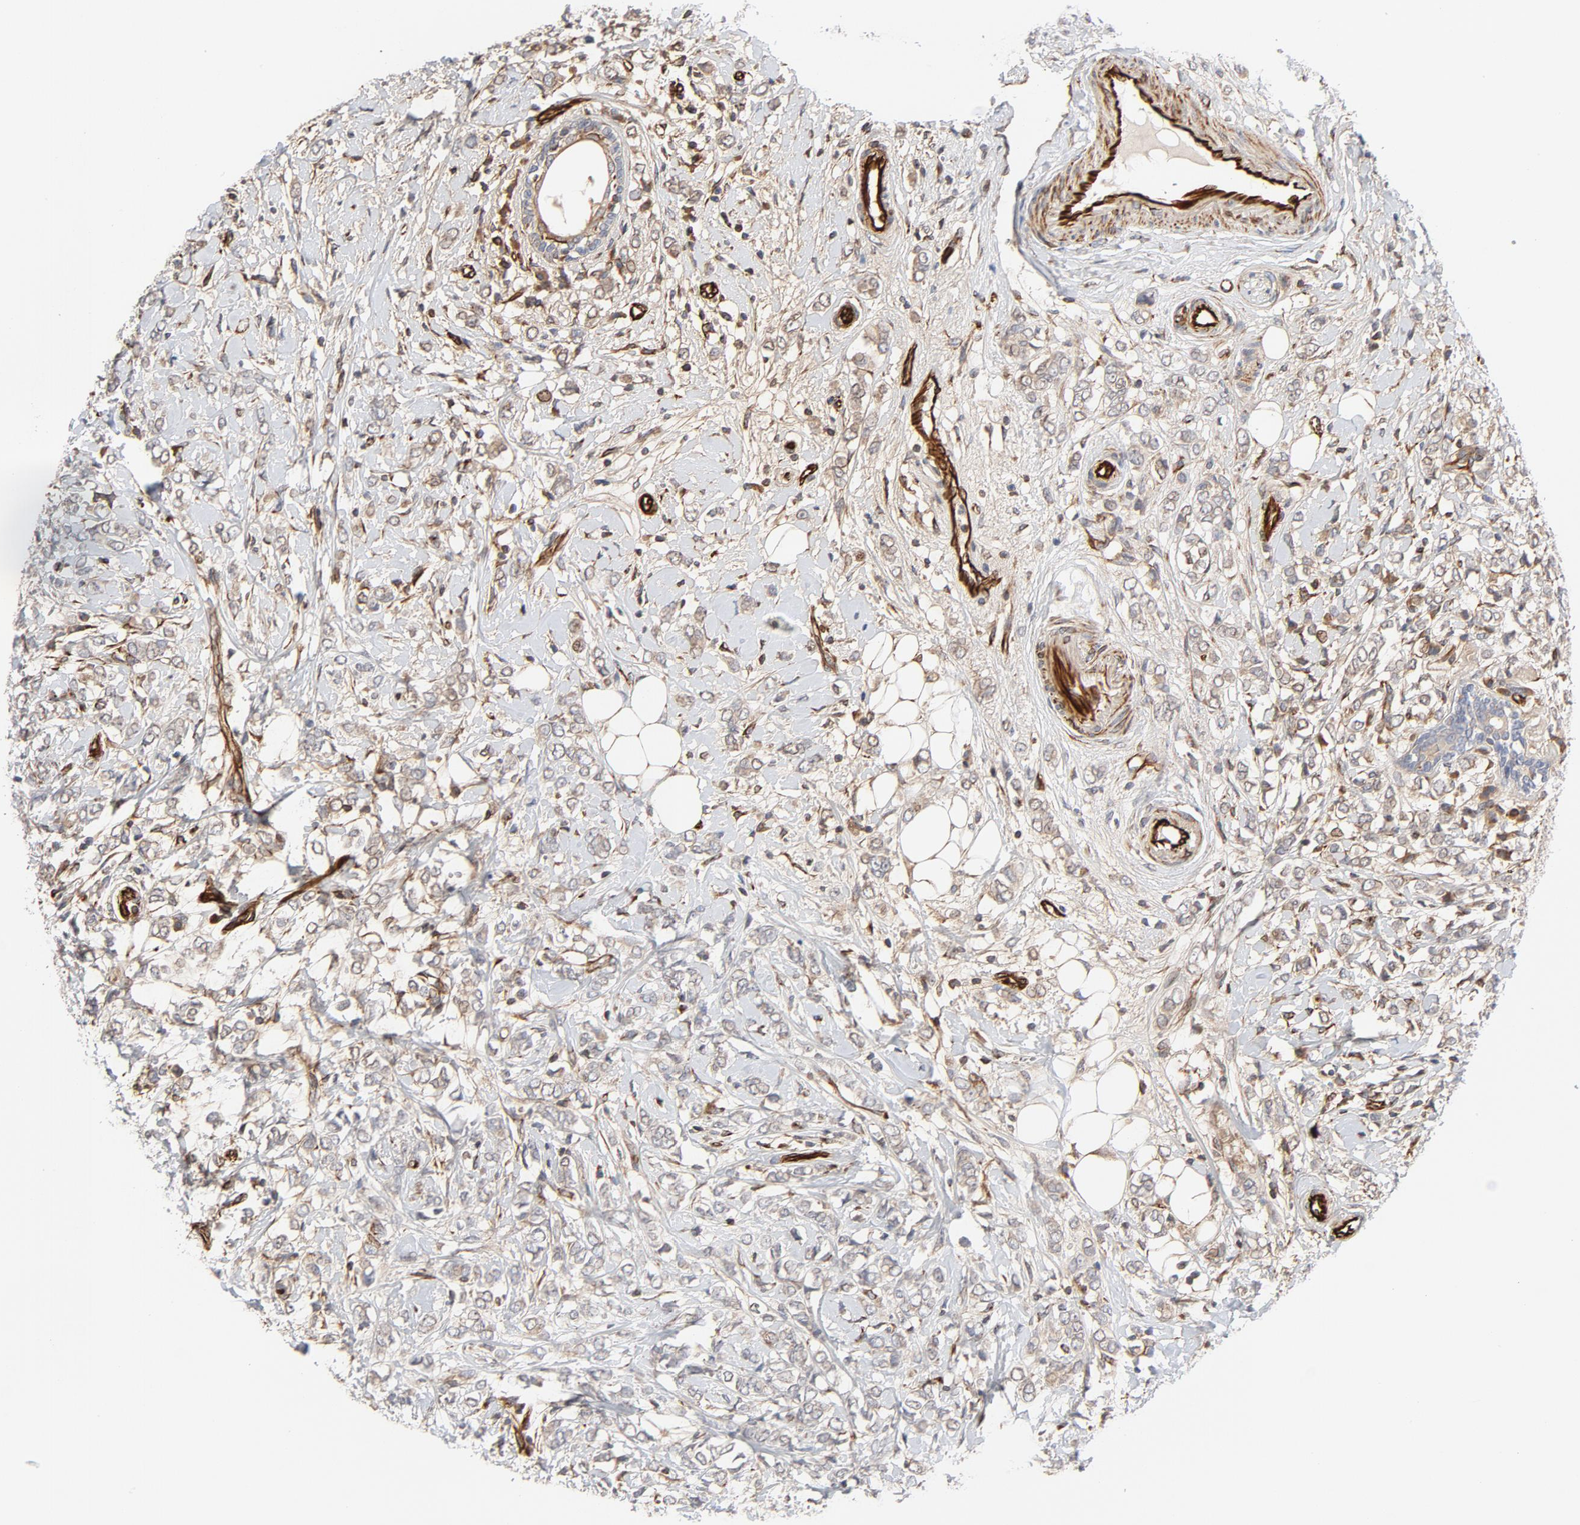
{"staining": {"intensity": "moderate", "quantity": "25%-75%", "location": "cytoplasmic/membranous"}, "tissue": "breast cancer", "cell_type": "Tumor cells", "image_type": "cancer", "snomed": [{"axis": "morphology", "description": "Normal tissue, NOS"}, {"axis": "morphology", "description": "Lobular carcinoma"}, {"axis": "topography", "description": "Breast"}], "caption": "Human lobular carcinoma (breast) stained with a brown dye reveals moderate cytoplasmic/membranous positive expression in approximately 25%-75% of tumor cells.", "gene": "FAM118A", "patient": {"sex": "female", "age": 47}}